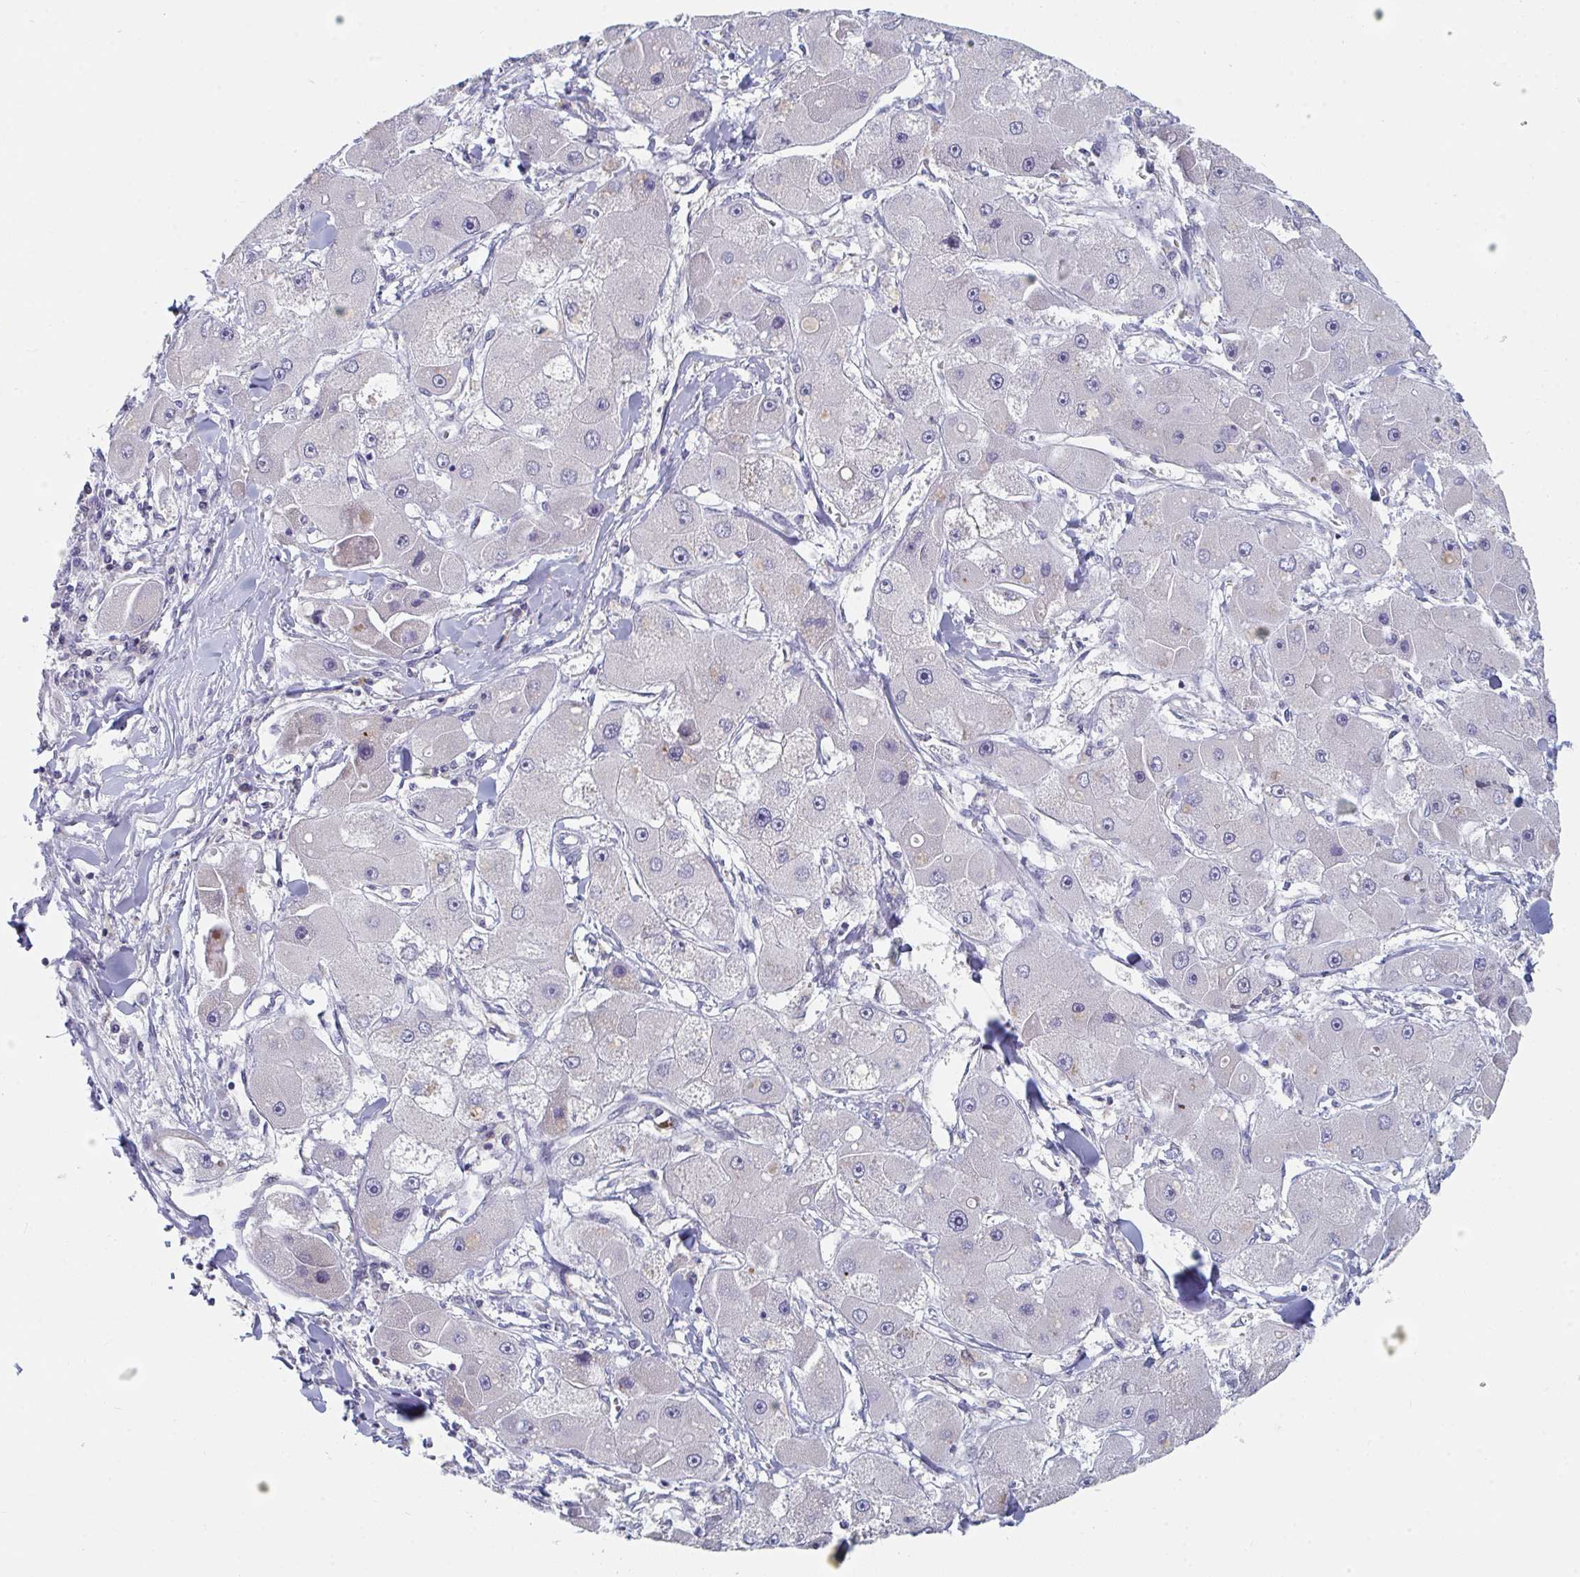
{"staining": {"intensity": "negative", "quantity": "none", "location": "none"}, "tissue": "liver cancer", "cell_type": "Tumor cells", "image_type": "cancer", "snomed": [{"axis": "morphology", "description": "Carcinoma, Hepatocellular, NOS"}, {"axis": "topography", "description": "Liver"}], "caption": "This is a image of IHC staining of liver cancer, which shows no staining in tumor cells.", "gene": "CENPT", "patient": {"sex": "male", "age": 24}}